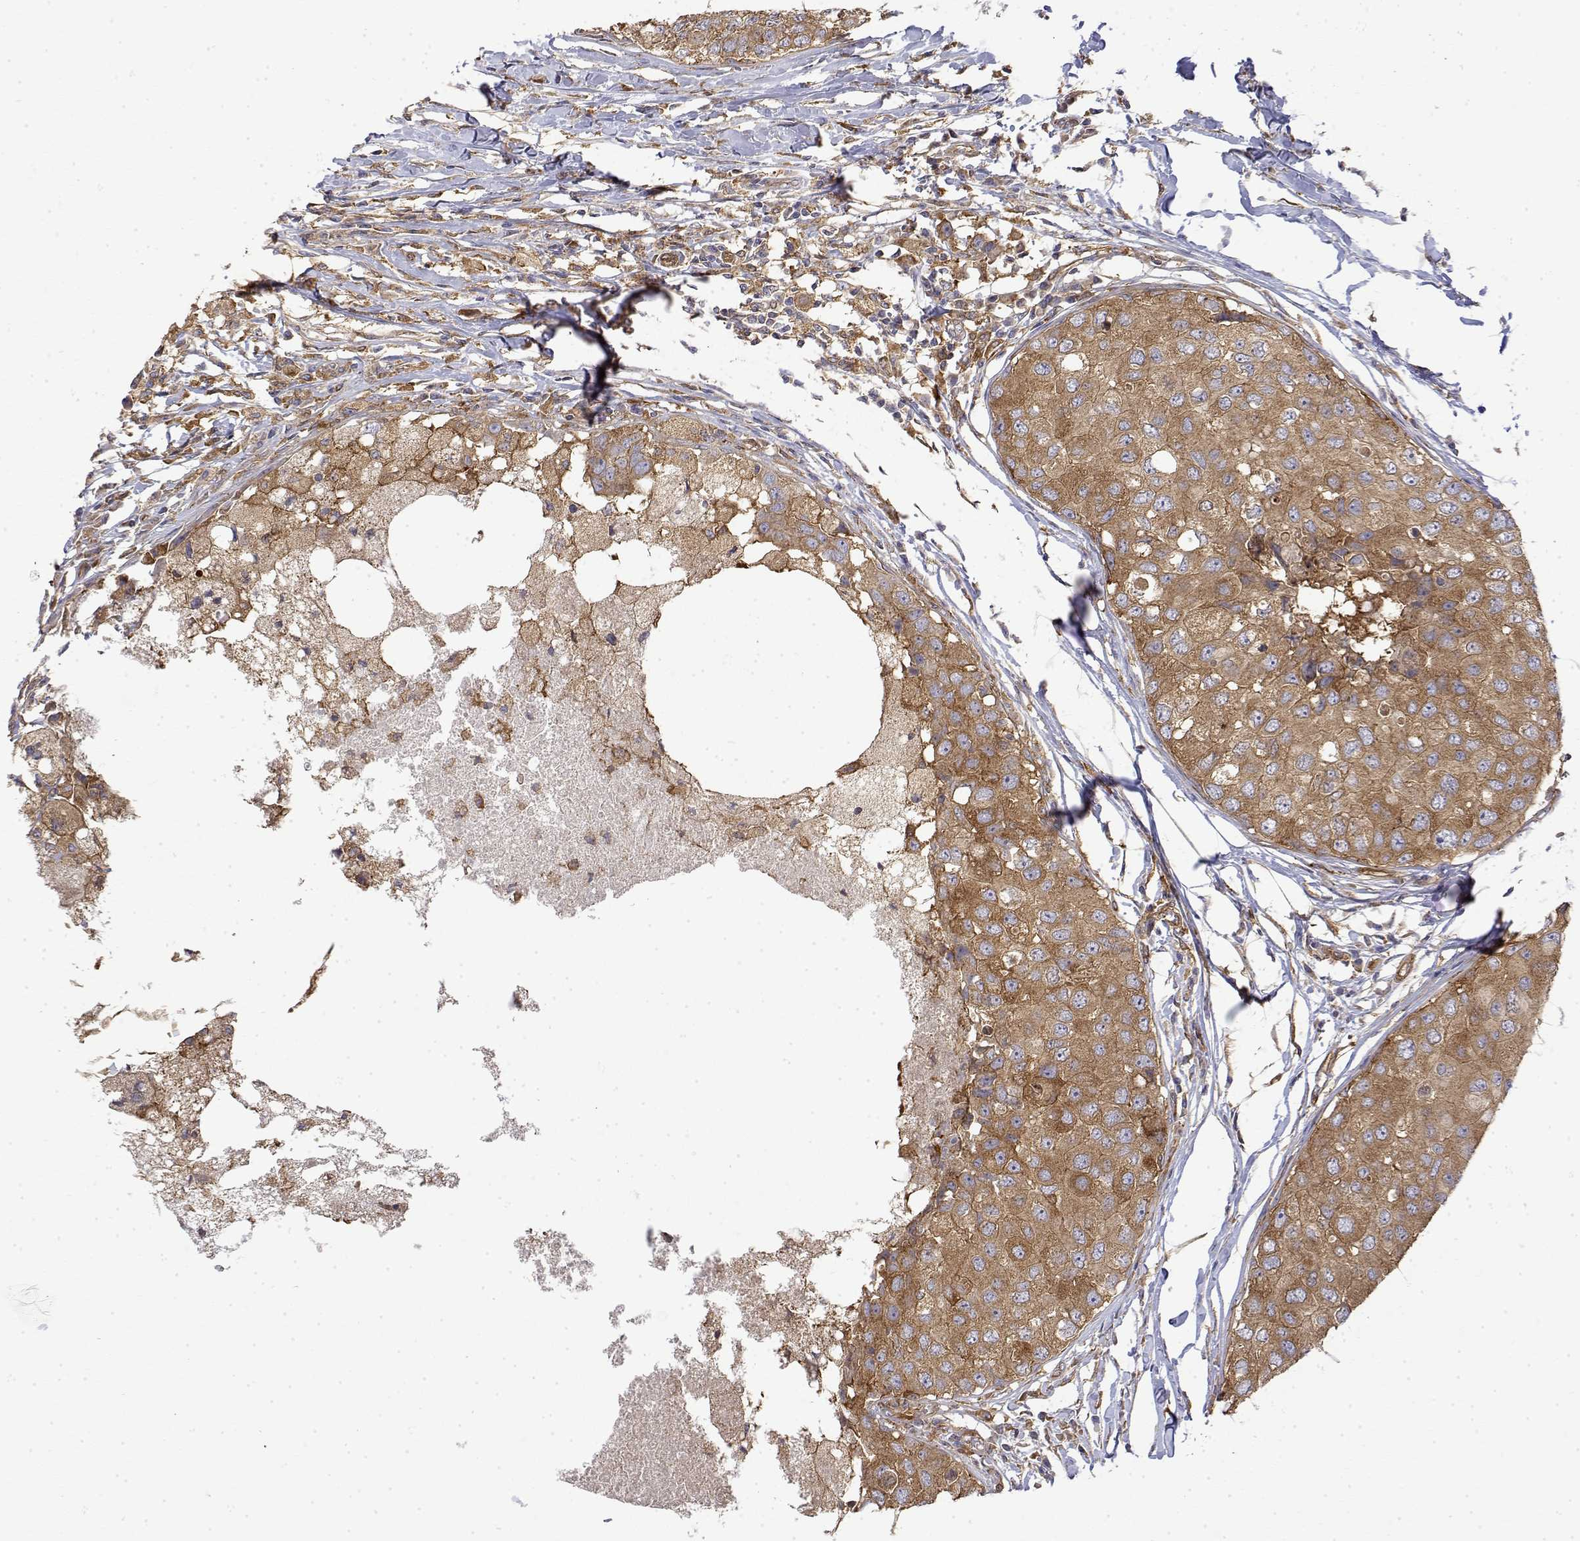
{"staining": {"intensity": "moderate", "quantity": ">75%", "location": "cytoplasmic/membranous"}, "tissue": "breast cancer", "cell_type": "Tumor cells", "image_type": "cancer", "snomed": [{"axis": "morphology", "description": "Duct carcinoma"}, {"axis": "topography", "description": "Breast"}], "caption": "IHC of breast cancer (infiltrating ductal carcinoma) reveals medium levels of moderate cytoplasmic/membranous staining in approximately >75% of tumor cells.", "gene": "PACSIN2", "patient": {"sex": "female", "age": 27}}